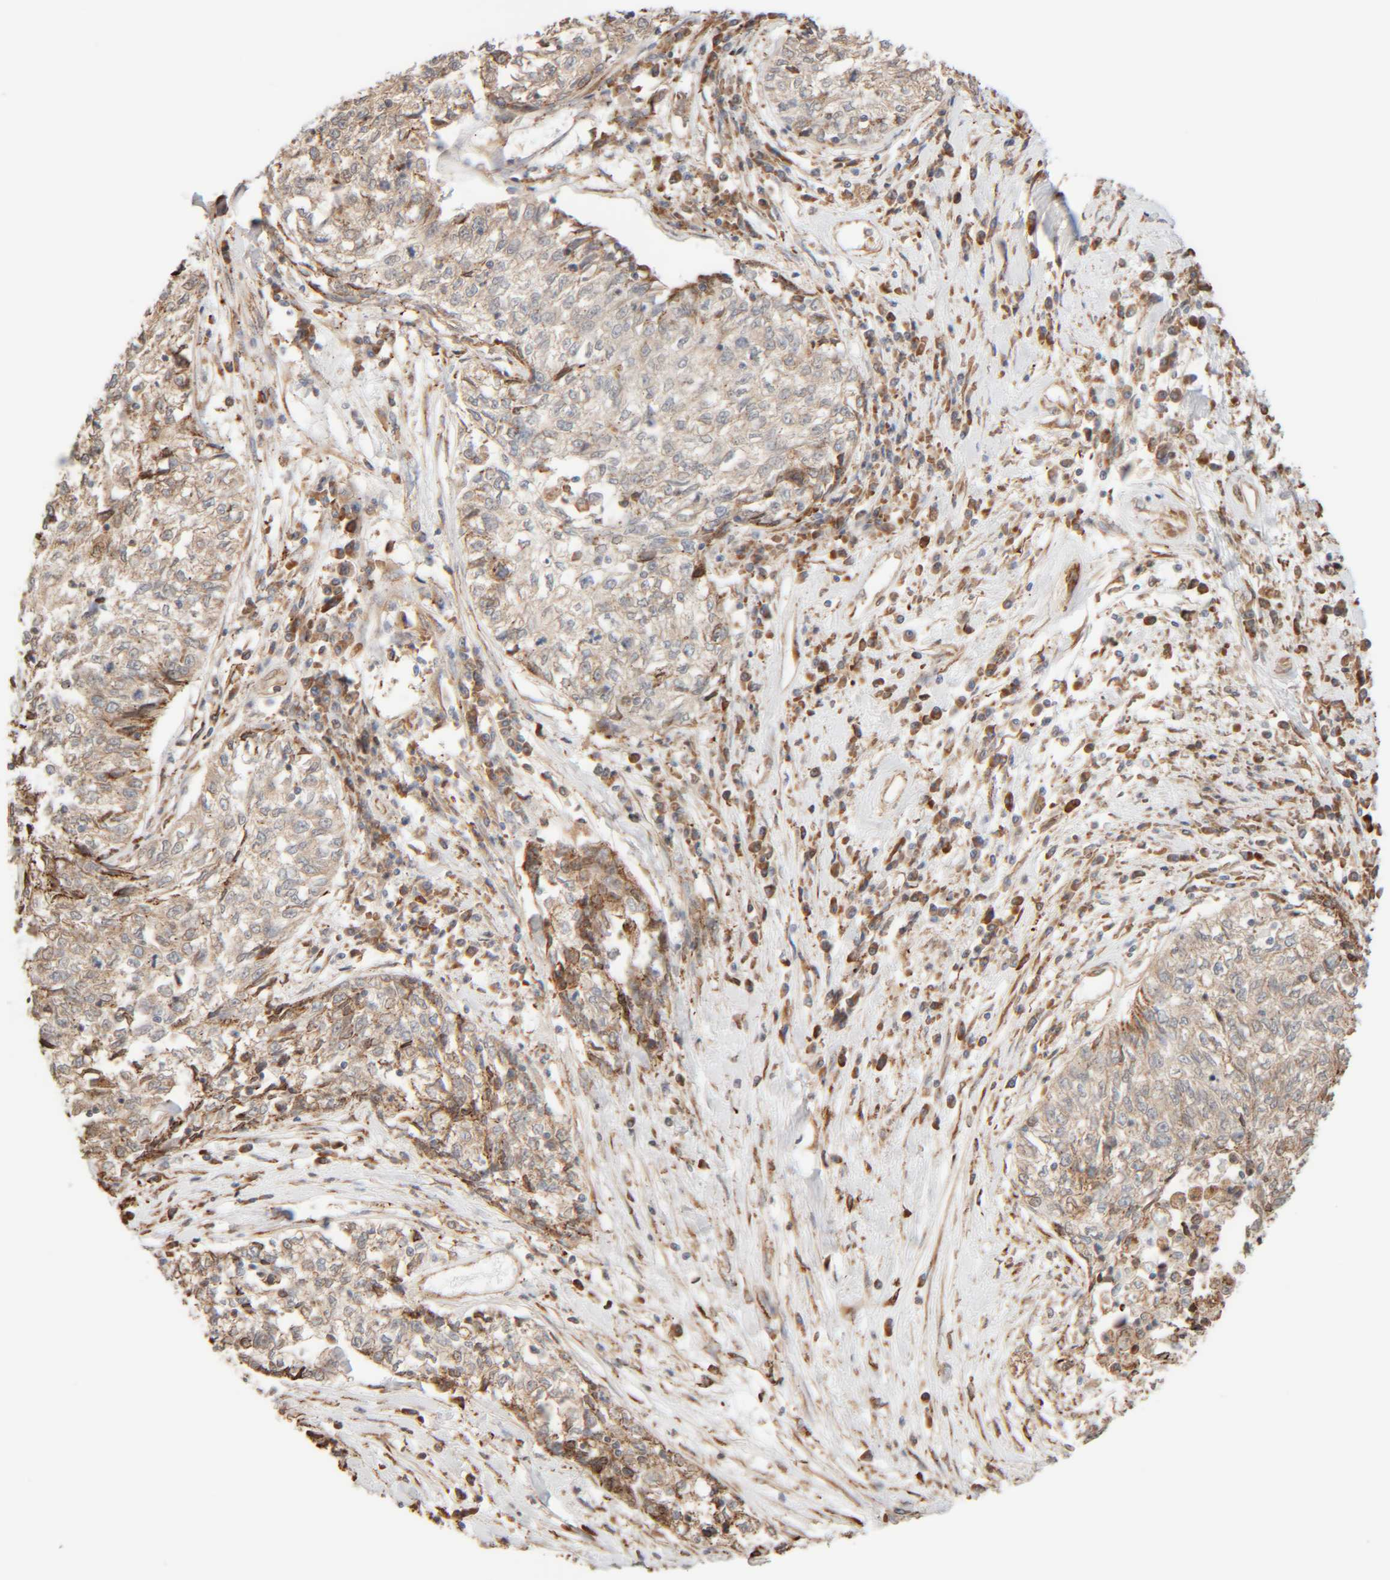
{"staining": {"intensity": "weak", "quantity": "<25%", "location": "cytoplasmic/membranous"}, "tissue": "cervical cancer", "cell_type": "Tumor cells", "image_type": "cancer", "snomed": [{"axis": "morphology", "description": "Squamous cell carcinoma, NOS"}, {"axis": "topography", "description": "Cervix"}], "caption": "A histopathology image of human squamous cell carcinoma (cervical) is negative for staining in tumor cells.", "gene": "INTS1", "patient": {"sex": "female", "age": 57}}